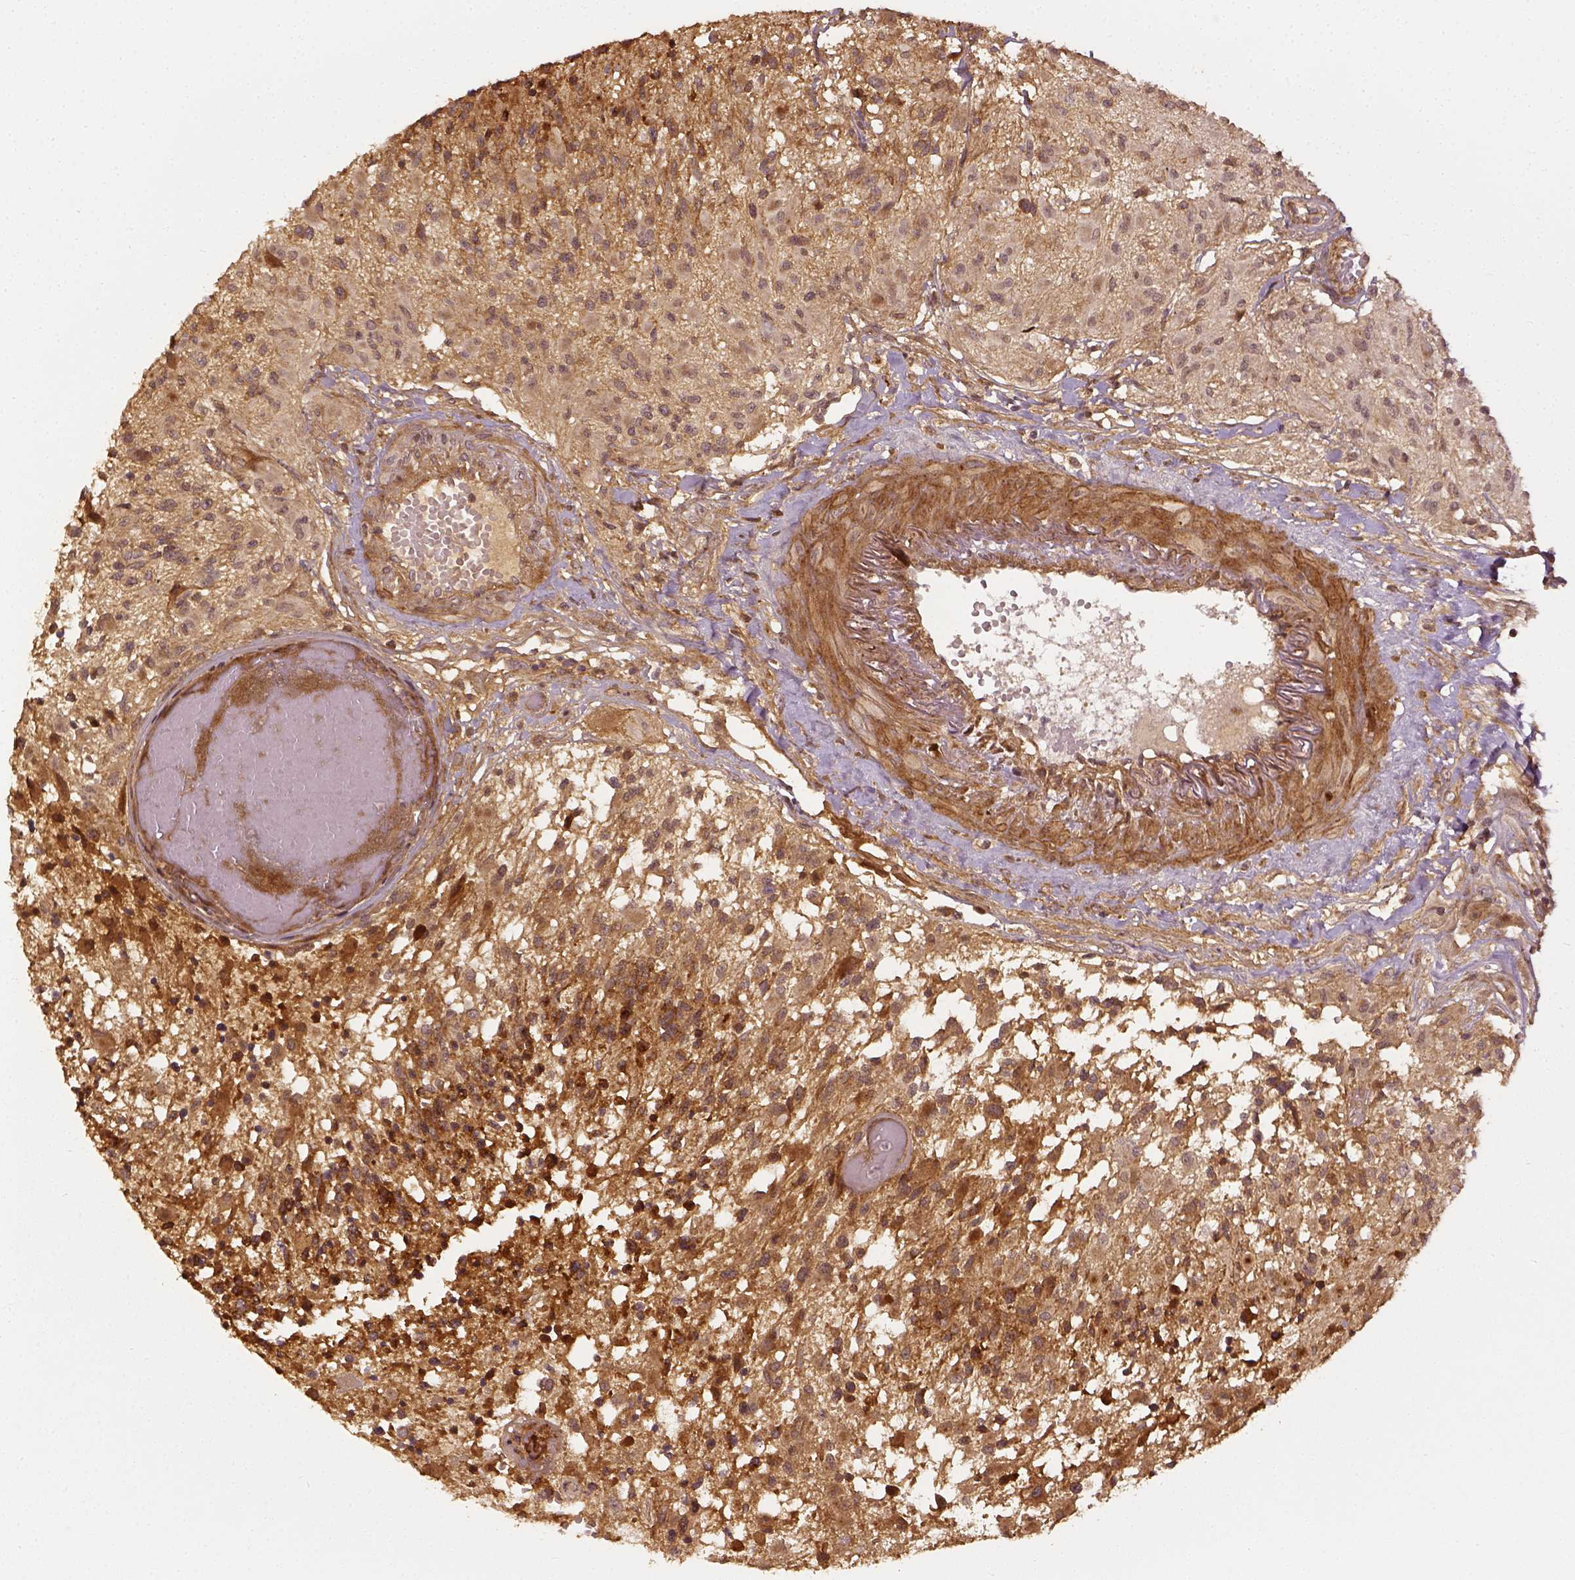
{"staining": {"intensity": "moderate", "quantity": "25%-75%", "location": "cytoplasmic/membranous"}, "tissue": "glioma", "cell_type": "Tumor cells", "image_type": "cancer", "snomed": [{"axis": "morphology", "description": "Glioma, malignant, High grade"}, {"axis": "topography", "description": "Brain"}], "caption": "Approximately 25%-75% of tumor cells in malignant high-grade glioma reveal moderate cytoplasmic/membranous protein expression as visualized by brown immunohistochemical staining.", "gene": "VEGFA", "patient": {"sex": "female", "age": 63}}